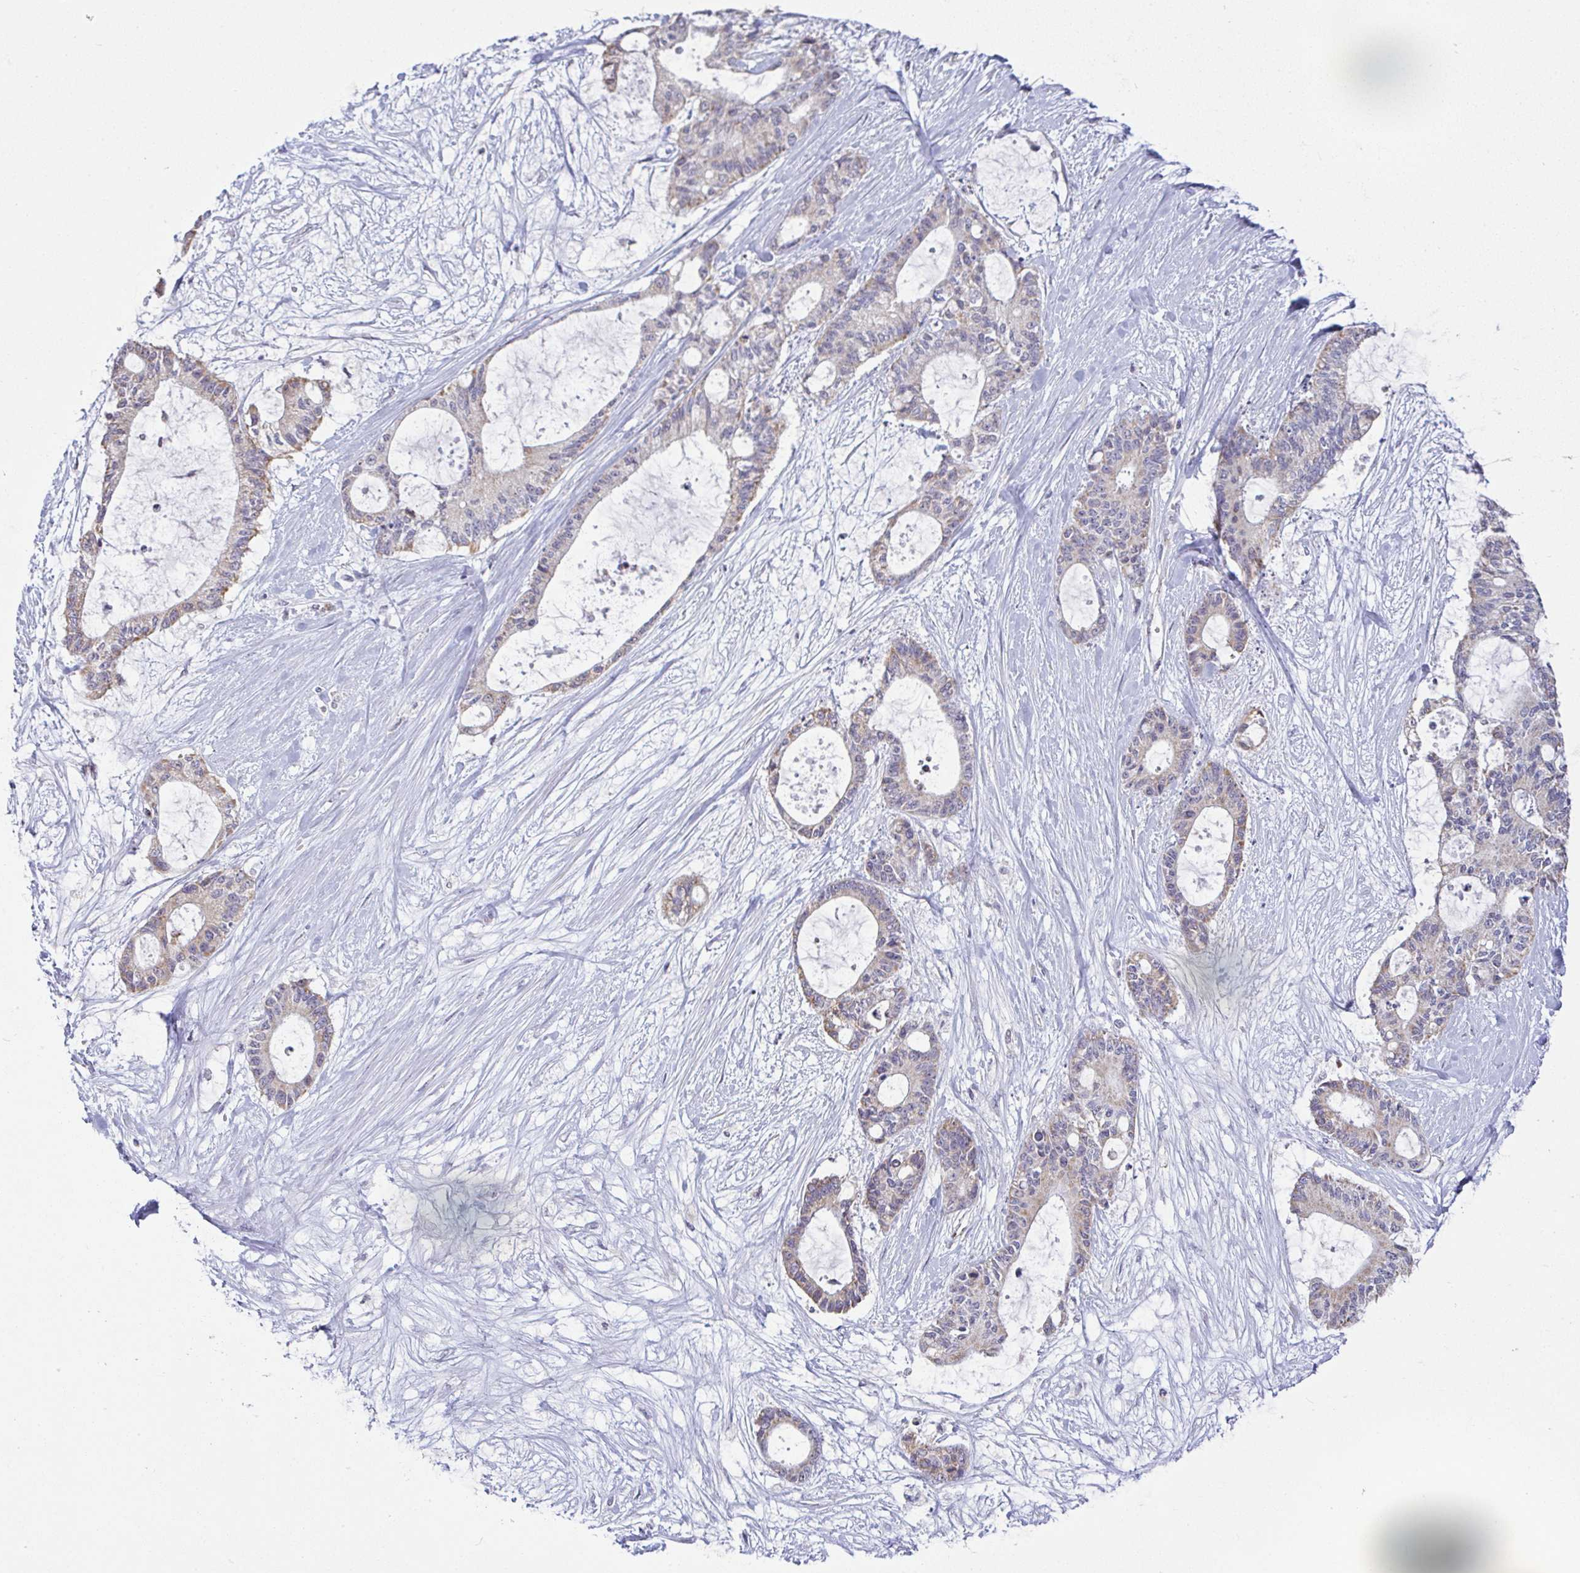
{"staining": {"intensity": "weak", "quantity": "<25%", "location": "cytoplasmic/membranous"}, "tissue": "liver cancer", "cell_type": "Tumor cells", "image_type": "cancer", "snomed": [{"axis": "morphology", "description": "Normal tissue, NOS"}, {"axis": "morphology", "description": "Cholangiocarcinoma"}, {"axis": "topography", "description": "Liver"}, {"axis": "topography", "description": "Peripheral nerve tissue"}], "caption": "An immunohistochemistry micrograph of liver cancer is shown. There is no staining in tumor cells of liver cancer. (Brightfield microscopy of DAB (3,3'-diaminobenzidine) IHC at high magnification).", "gene": "PLCD4", "patient": {"sex": "female", "age": 73}}